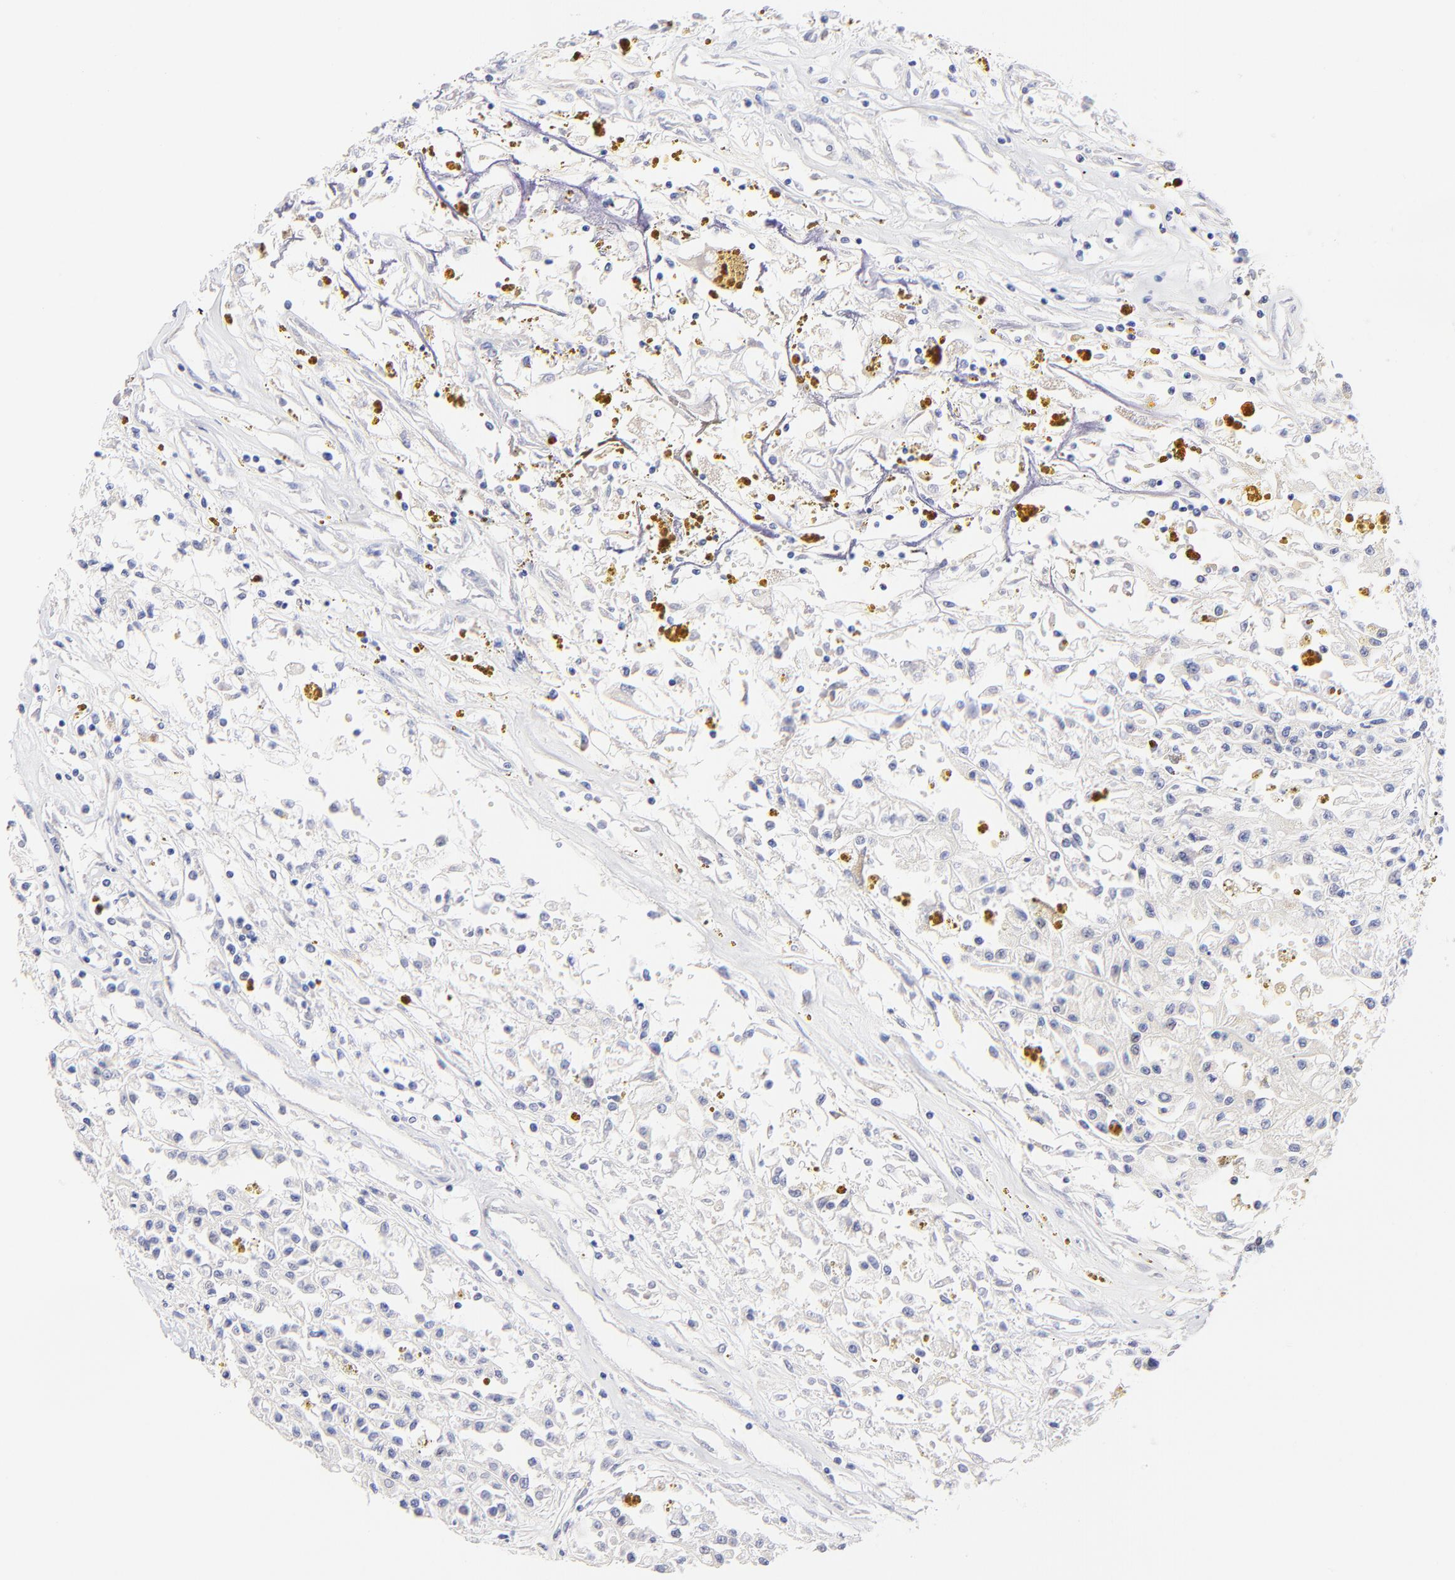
{"staining": {"intensity": "negative", "quantity": "none", "location": "none"}, "tissue": "renal cancer", "cell_type": "Tumor cells", "image_type": "cancer", "snomed": [{"axis": "morphology", "description": "Adenocarcinoma, NOS"}, {"axis": "topography", "description": "Kidney"}], "caption": "IHC of human renal adenocarcinoma displays no positivity in tumor cells.", "gene": "RAB3A", "patient": {"sex": "male", "age": 78}}